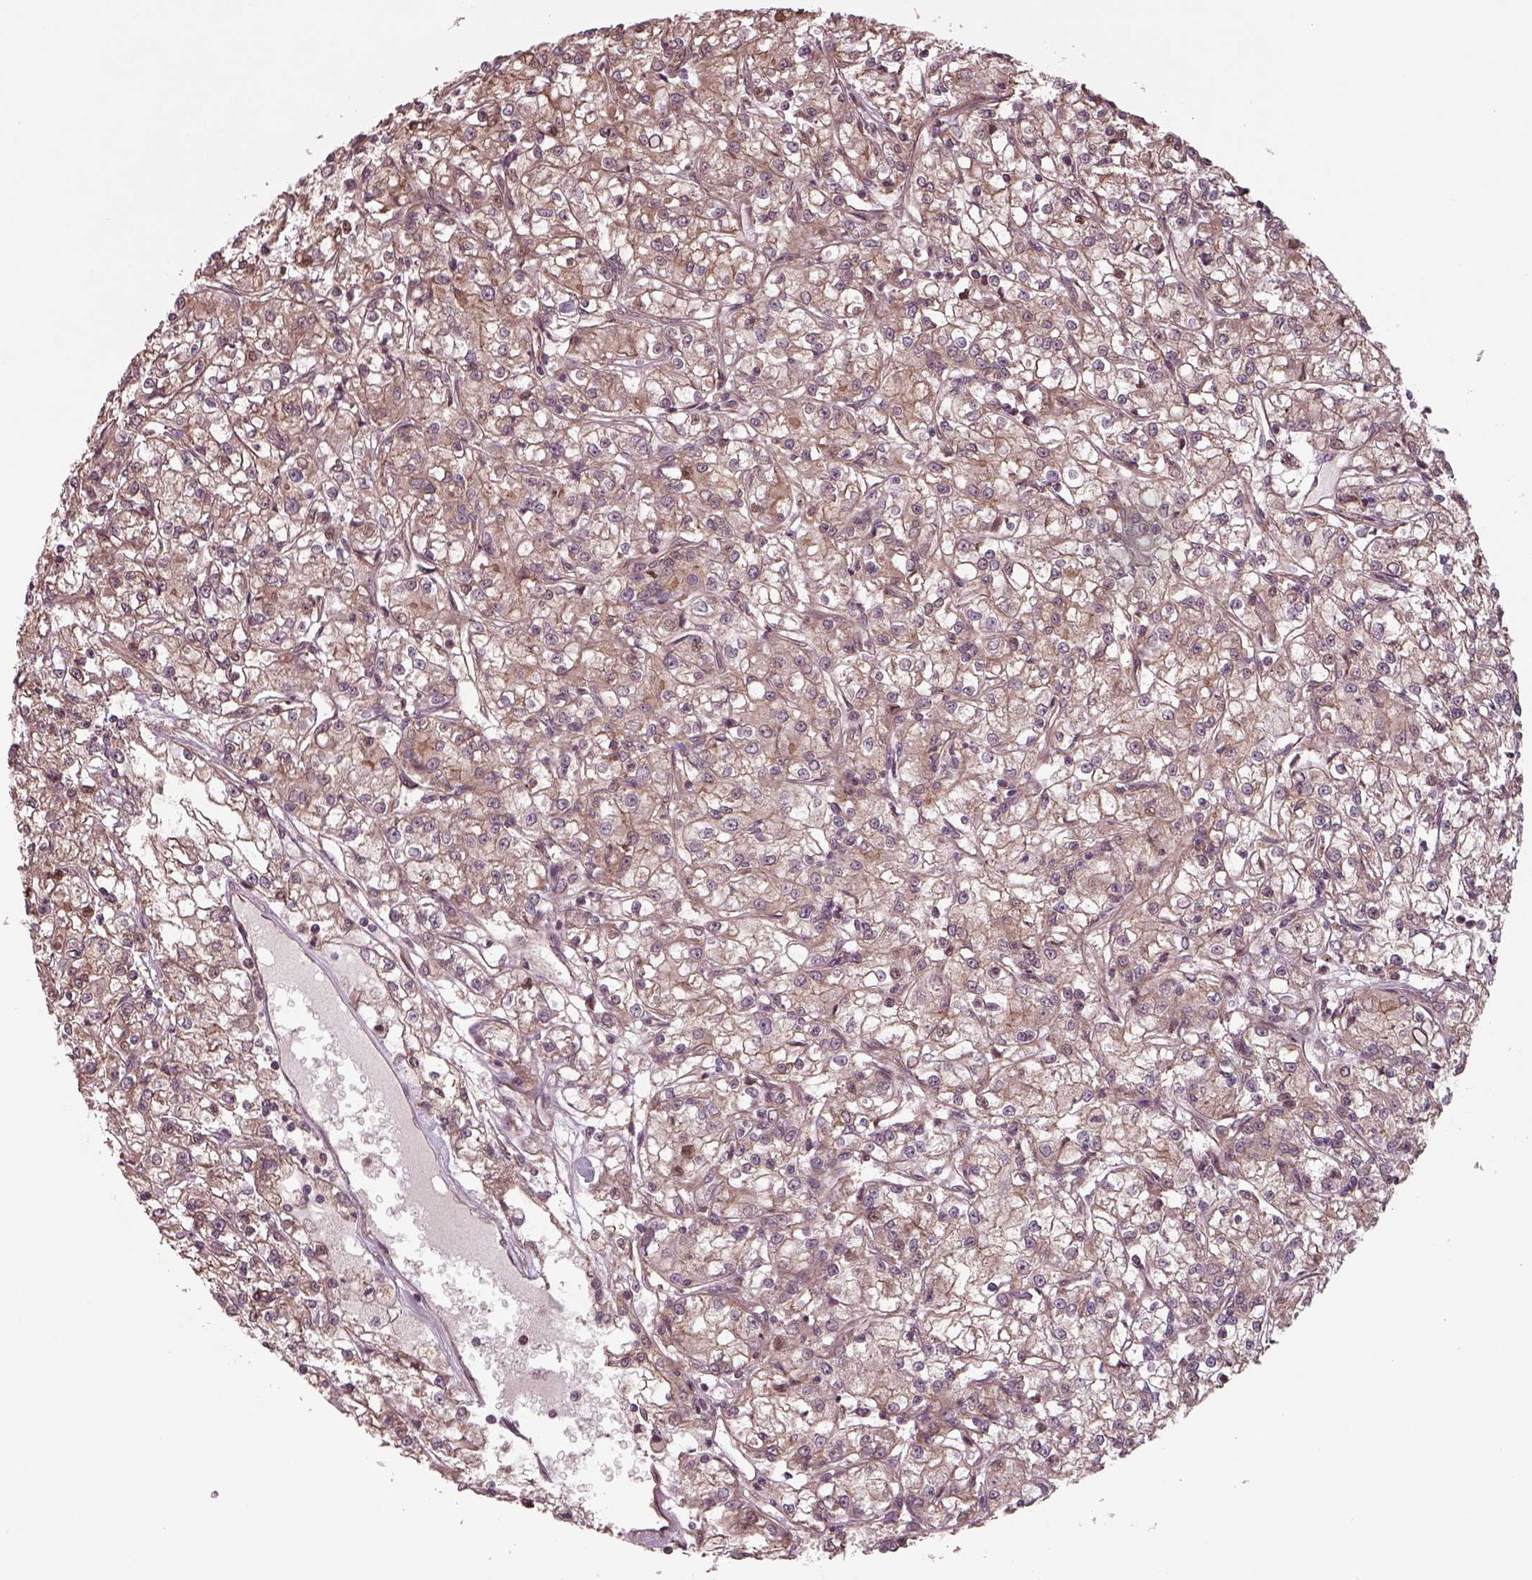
{"staining": {"intensity": "weak", "quantity": "25%-75%", "location": "cytoplasmic/membranous"}, "tissue": "renal cancer", "cell_type": "Tumor cells", "image_type": "cancer", "snomed": [{"axis": "morphology", "description": "Adenocarcinoma, NOS"}, {"axis": "topography", "description": "Kidney"}], "caption": "Human adenocarcinoma (renal) stained with a brown dye shows weak cytoplasmic/membranous positive staining in approximately 25%-75% of tumor cells.", "gene": "CHMP3", "patient": {"sex": "female", "age": 59}}